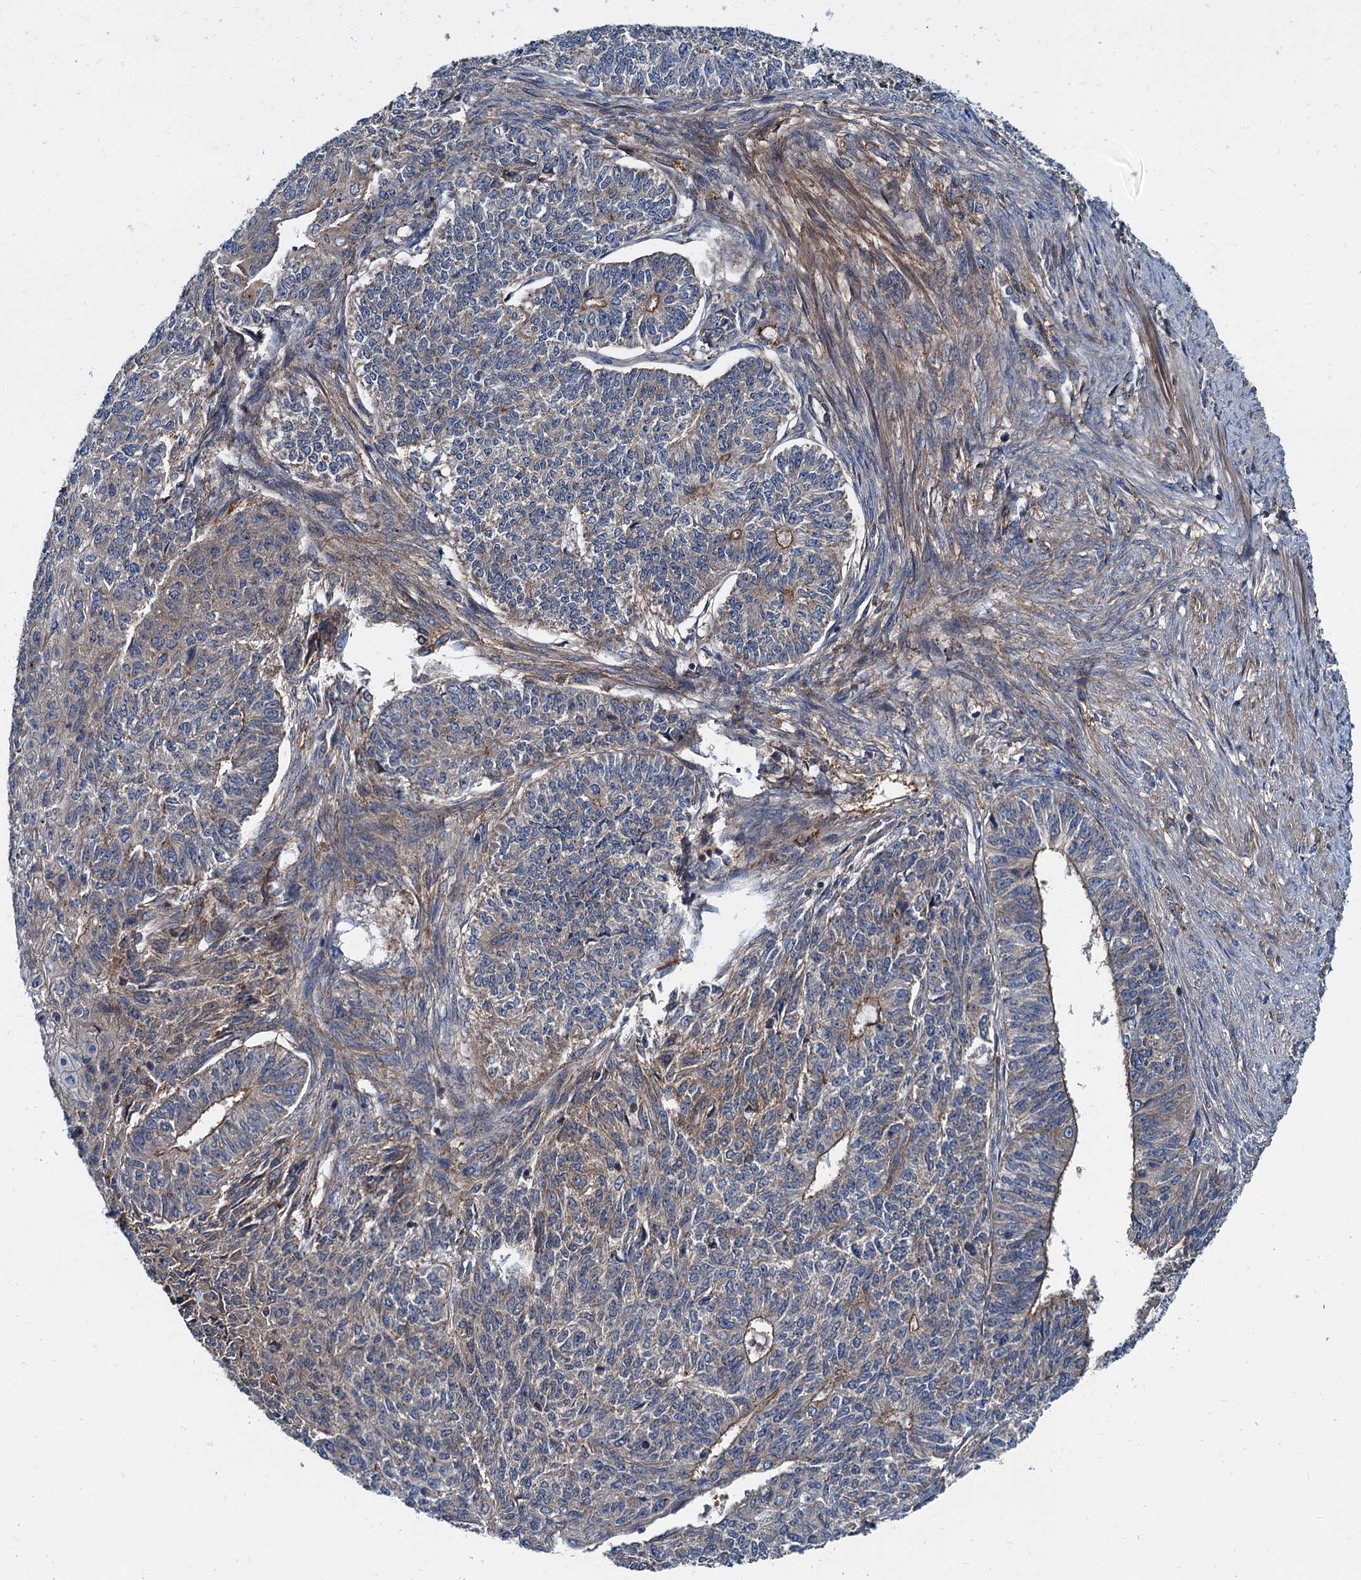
{"staining": {"intensity": "weak", "quantity": "<25%", "location": "cytoplasmic/membranous"}, "tissue": "endometrial cancer", "cell_type": "Tumor cells", "image_type": "cancer", "snomed": [{"axis": "morphology", "description": "Adenocarcinoma, NOS"}, {"axis": "topography", "description": "Endometrium"}], "caption": "A high-resolution image shows IHC staining of endometrial adenocarcinoma, which shows no significant expression in tumor cells.", "gene": "EFL1", "patient": {"sex": "female", "age": 32}}